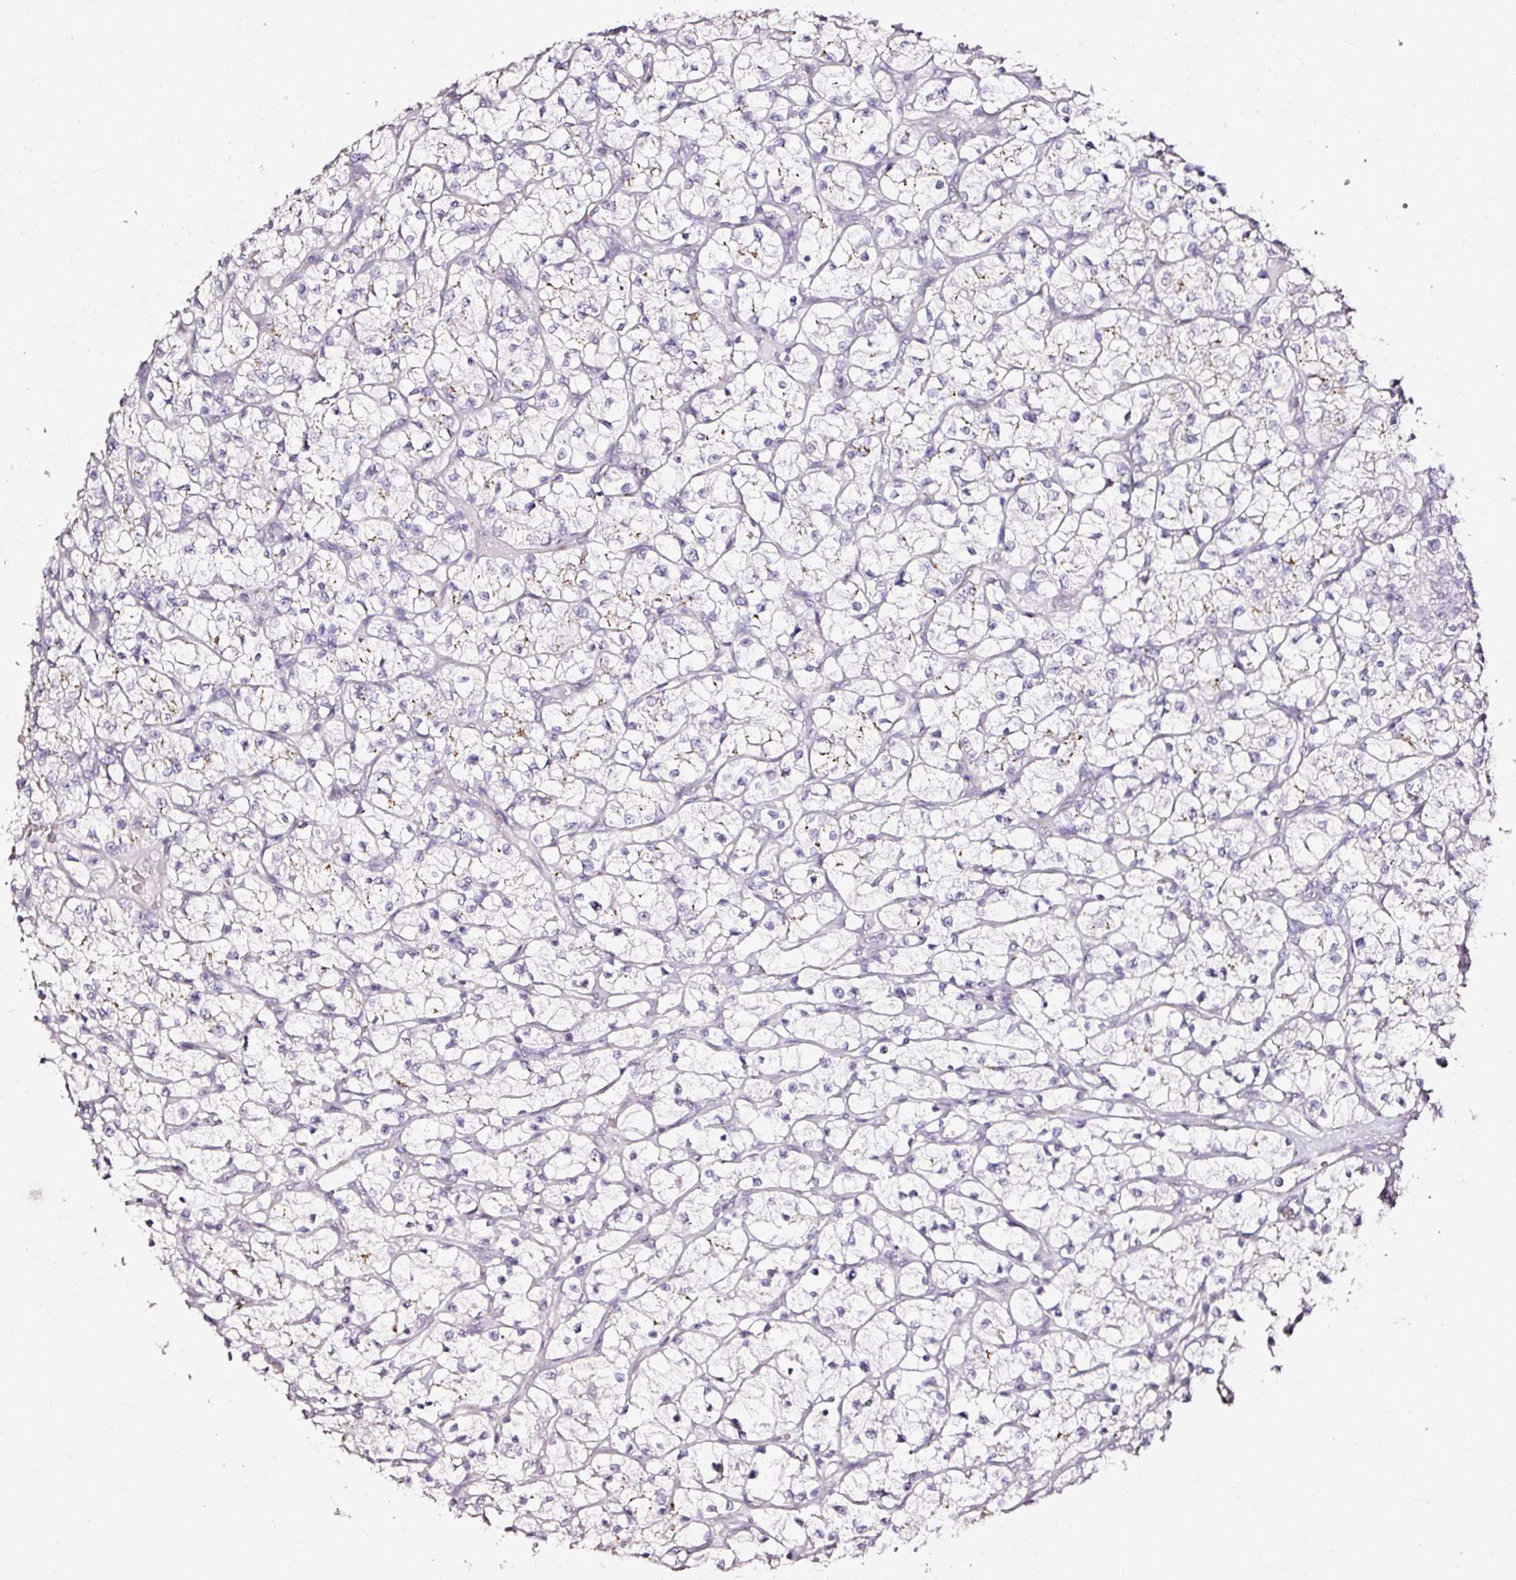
{"staining": {"intensity": "weak", "quantity": "<25%", "location": "cytoplasmic/membranous"}, "tissue": "renal cancer", "cell_type": "Tumor cells", "image_type": "cancer", "snomed": [{"axis": "morphology", "description": "Adenocarcinoma, NOS"}, {"axis": "topography", "description": "Kidney"}], "caption": "This photomicrograph is of renal adenocarcinoma stained with IHC to label a protein in brown with the nuclei are counter-stained blue. There is no staining in tumor cells.", "gene": "SDF4", "patient": {"sex": "female", "age": 64}}